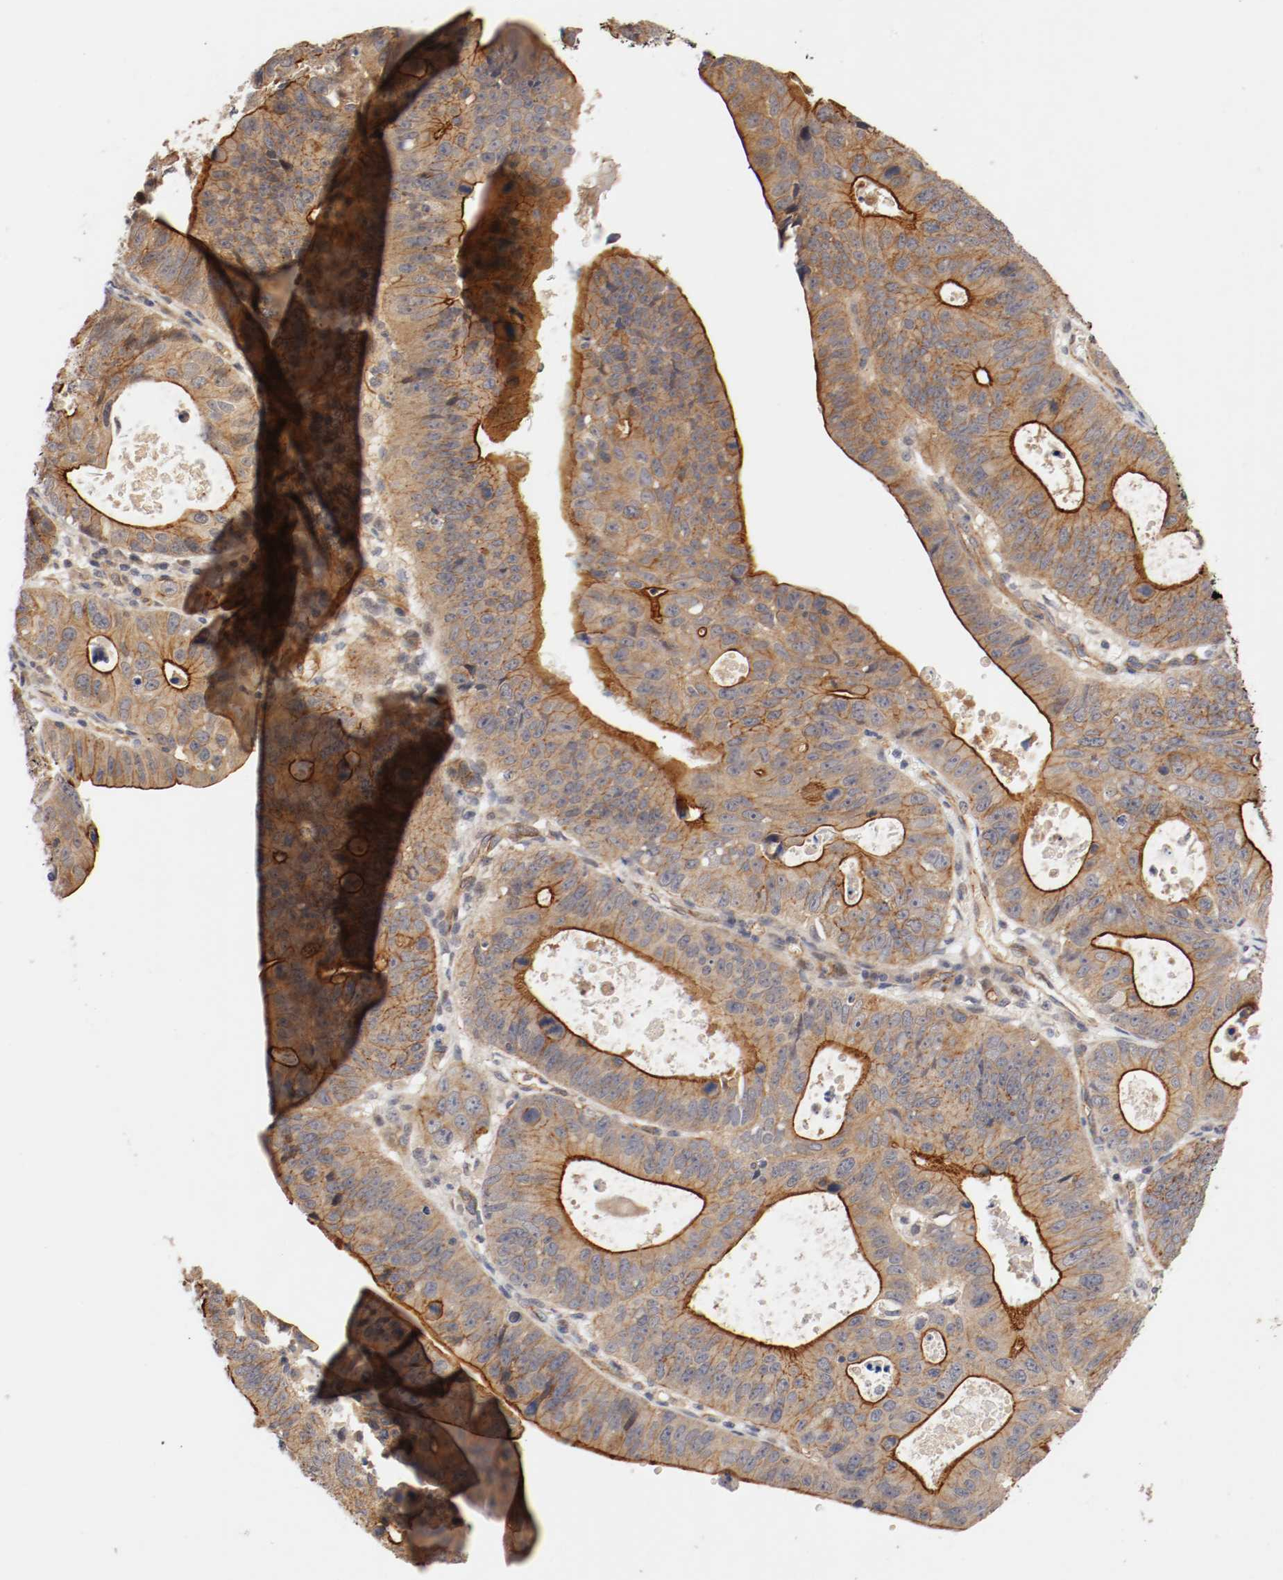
{"staining": {"intensity": "strong", "quantity": "25%-75%", "location": "cytoplasmic/membranous"}, "tissue": "stomach cancer", "cell_type": "Tumor cells", "image_type": "cancer", "snomed": [{"axis": "morphology", "description": "Adenocarcinoma, NOS"}, {"axis": "topography", "description": "Stomach"}], "caption": "Adenocarcinoma (stomach) was stained to show a protein in brown. There is high levels of strong cytoplasmic/membranous staining in about 25%-75% of tumor cells.", "gene": "TYK2", "patient": {"sex": "male", "age": 59}}